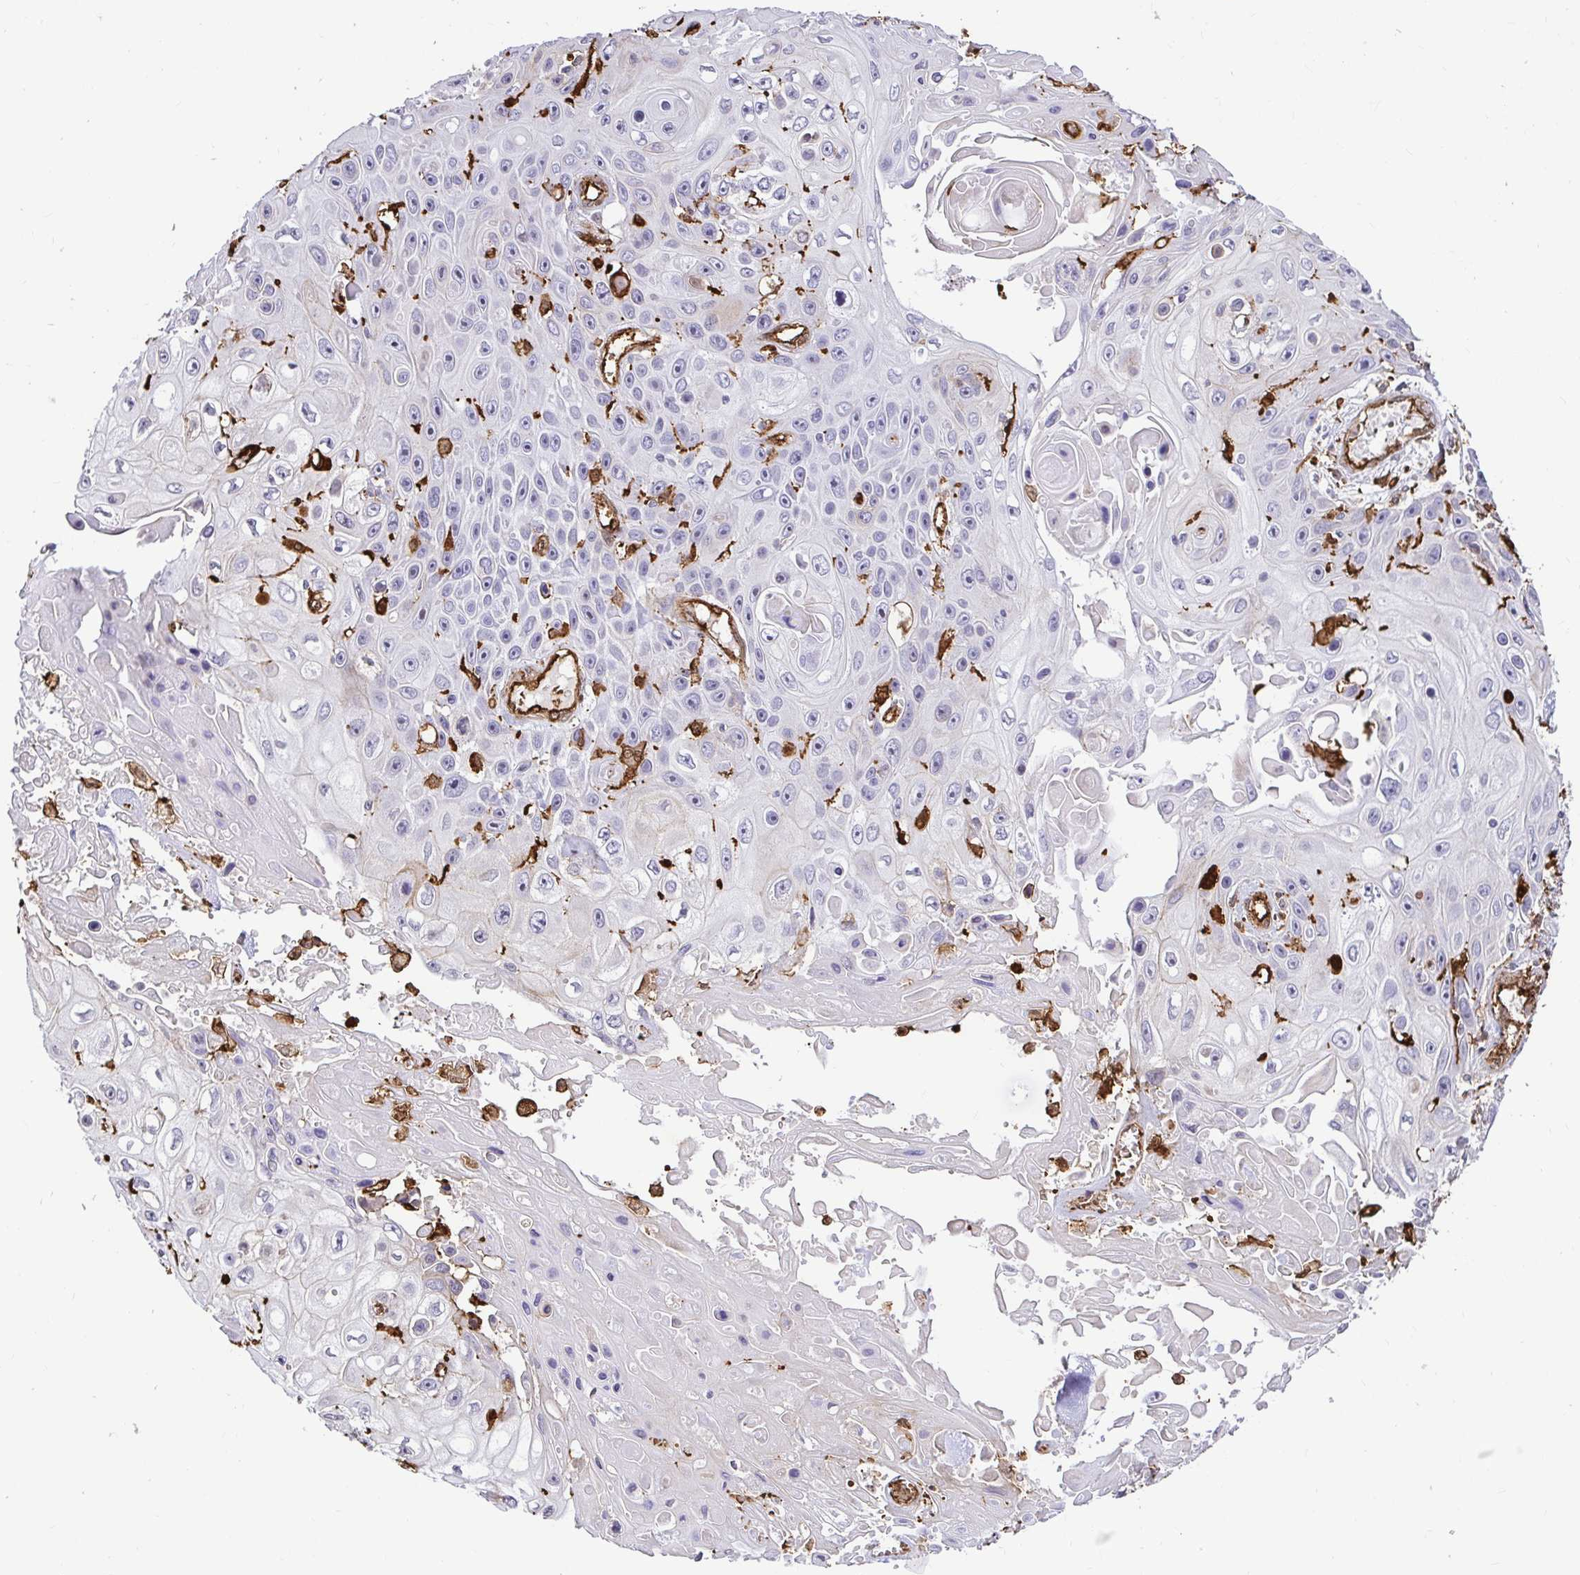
{"staining": {"intensity": "negative", "quantity": "none", "location": "none"}, "tissue": "skin cancer", "cell_type": "Tumor cells", "image_type": "cancer", "snomed": [{"axis": "morphology", "description": "Squamous cell carcinoma, NOS"}, {"axis": "topography", "description": "Skin"}], "caption": "This is a histopathology image of IHC staining of skin cancer (squamous cell carcinoma), which shows no staining in tumor cells. (Immunohistochemistry, brightfield microscopy, high magnification).", "gene": "GSN", "patient": {"sex": "male", "age": 82}}